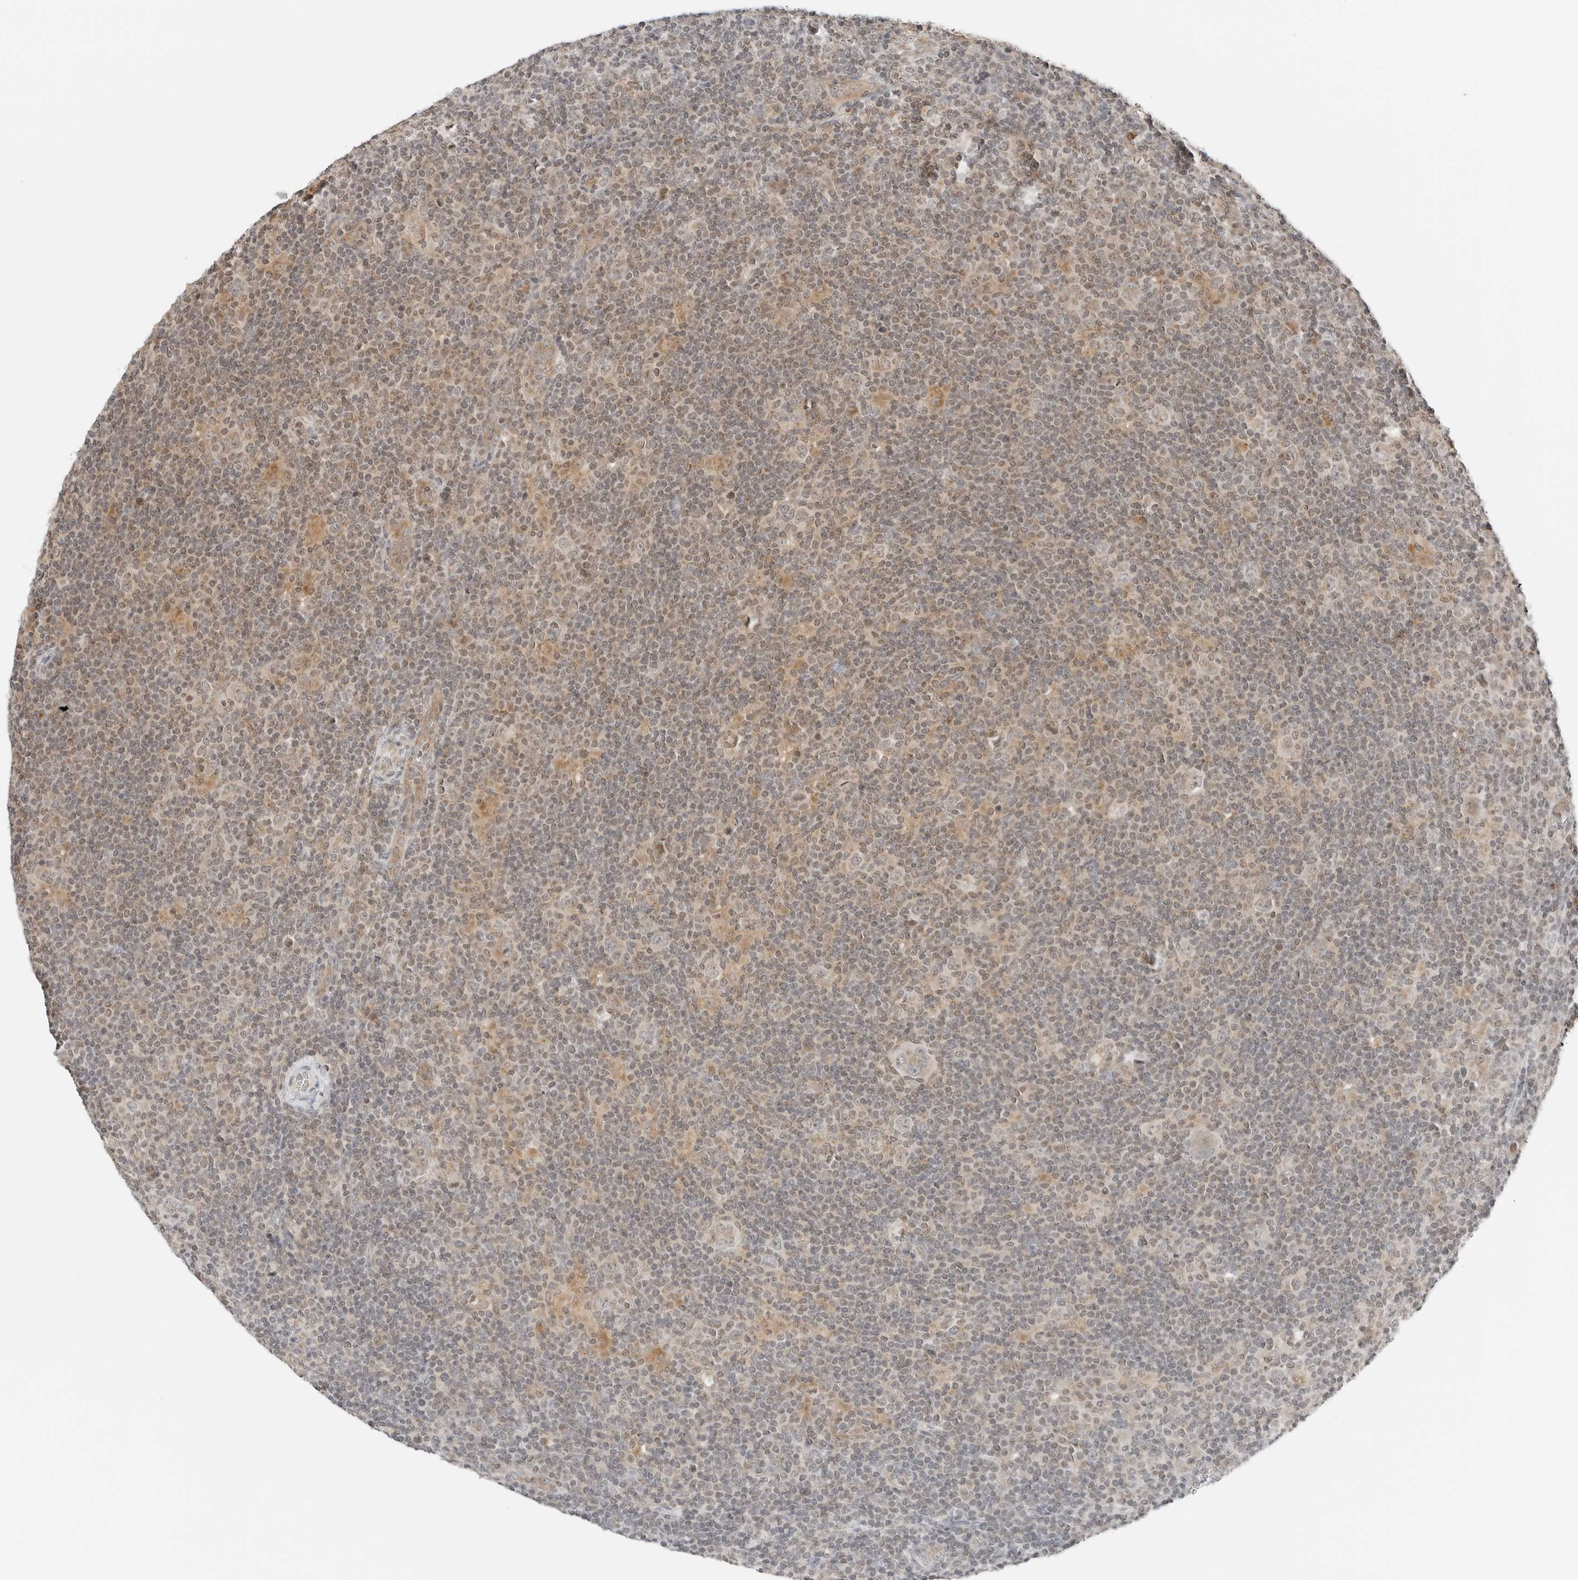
{"staining": {"intensity": "weak", "quantity": "<25%", "location": "cytoplasmic/membranous"}, "tissue": "lymphoma", "cell_type": "Tumor cells", "image_type": "cancer", "snomed": [{"axis": "morphology", "description": "Hodgkin's disease, NOS"}, {"axis": "topography", "description": "Lymph node"}], "caption": "Micrograph shows no significant protein positivity in tumor cells of lymphoma.", "gene": "IQCC", "patient": {"sex": "female", "age": 57}}